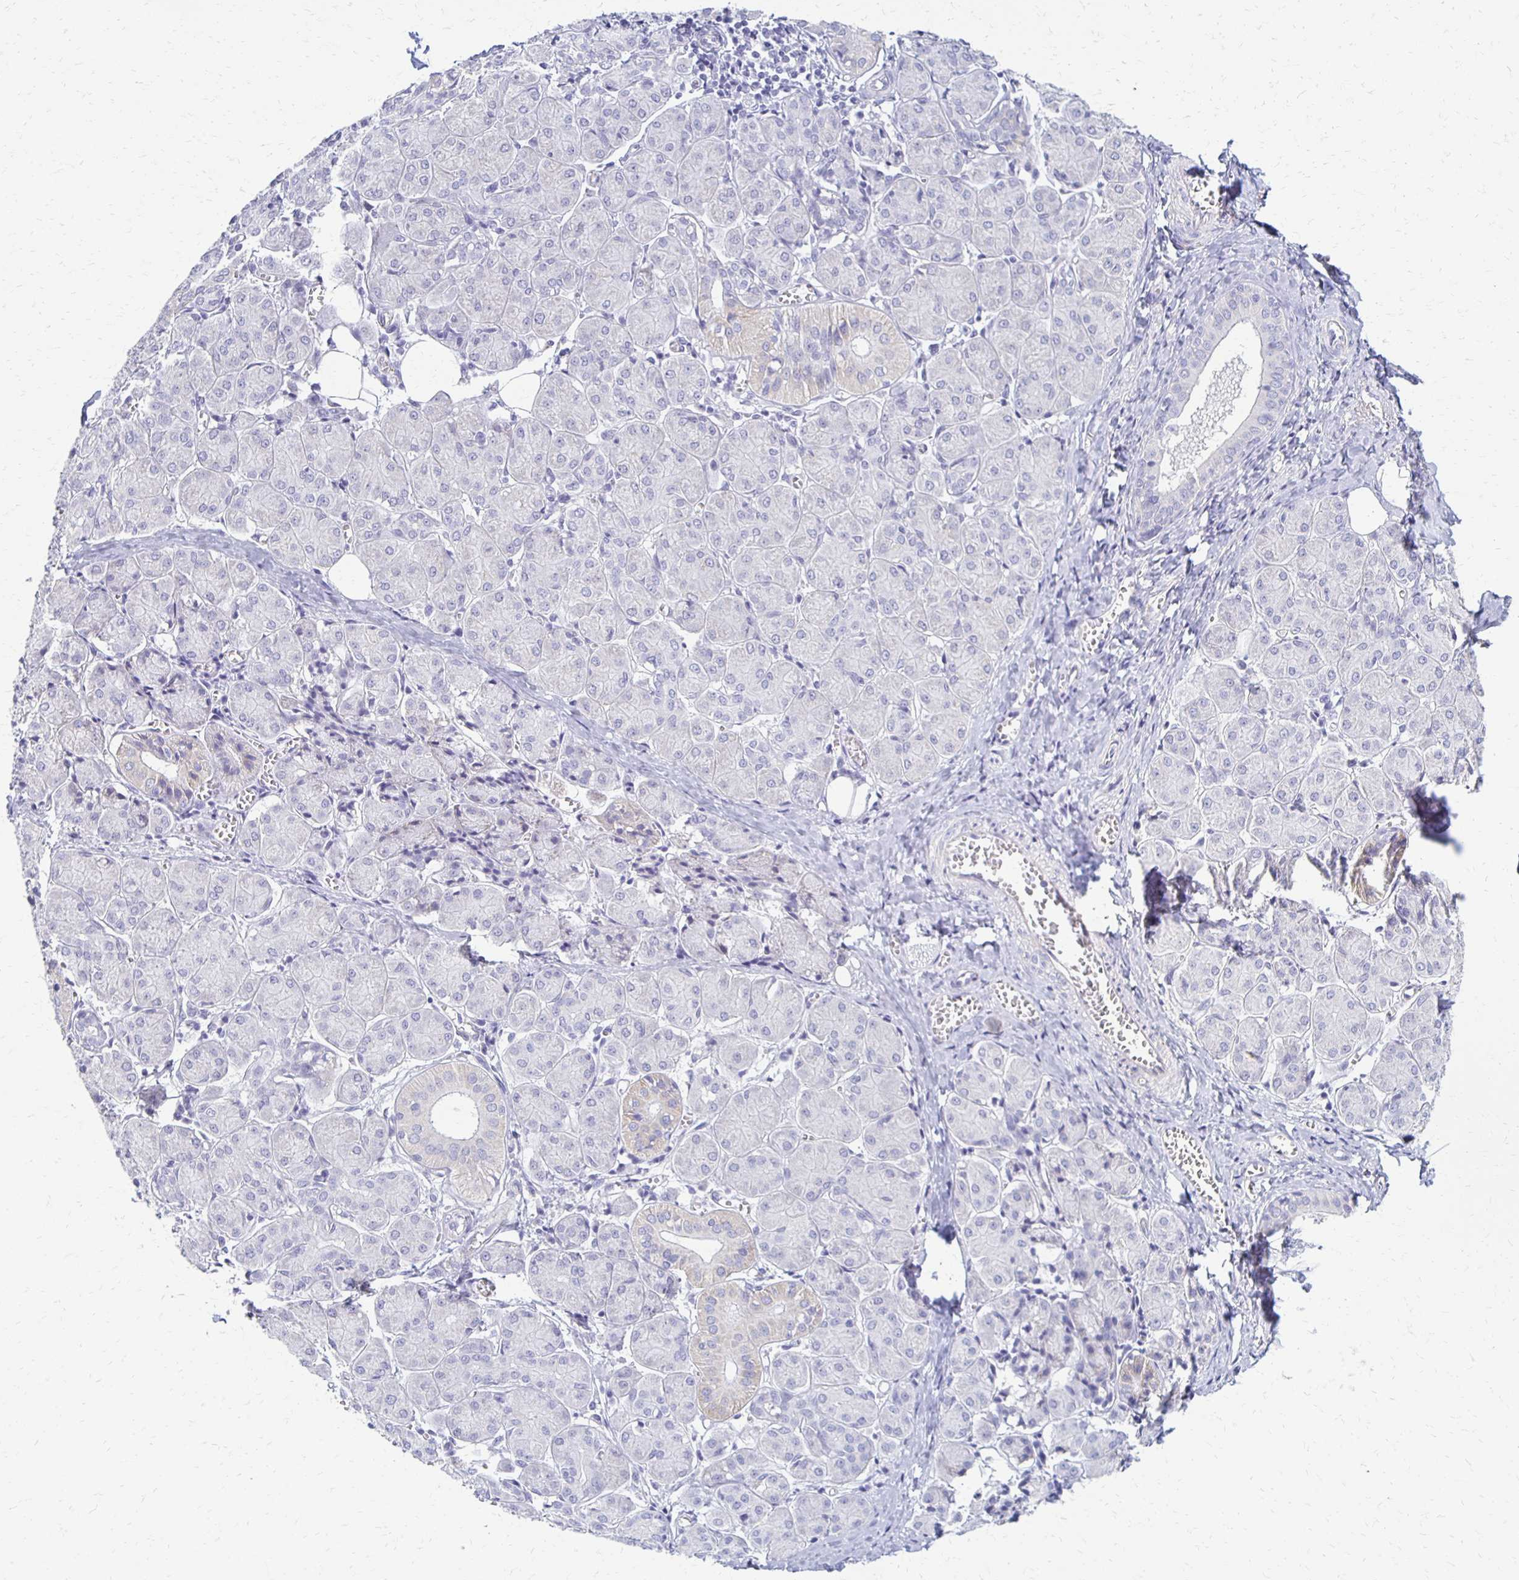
{"staining": {"intensity": "weak", "quantity": "<25%", "location": "cytoplasmic/membranous"}, "tissue": "salivary gland", "cell_type": "Glandular cells", "image_type": "normal", "snomed": [{"axis": "morphology", "description": "Normal tissue, NOS"}, {"axis": "morphology", "description": "Inflammation, NOS"}, {"axis": "topography", "description": "Lymph node"}, {"axis": "topography", "description": "Salivary gland"}], "caption": "The histopathology image demonstrates no staining of glandular cells in benign salivary gland.", "gene": "RHOC", "patient": {"sex": "male", "age": 3}}